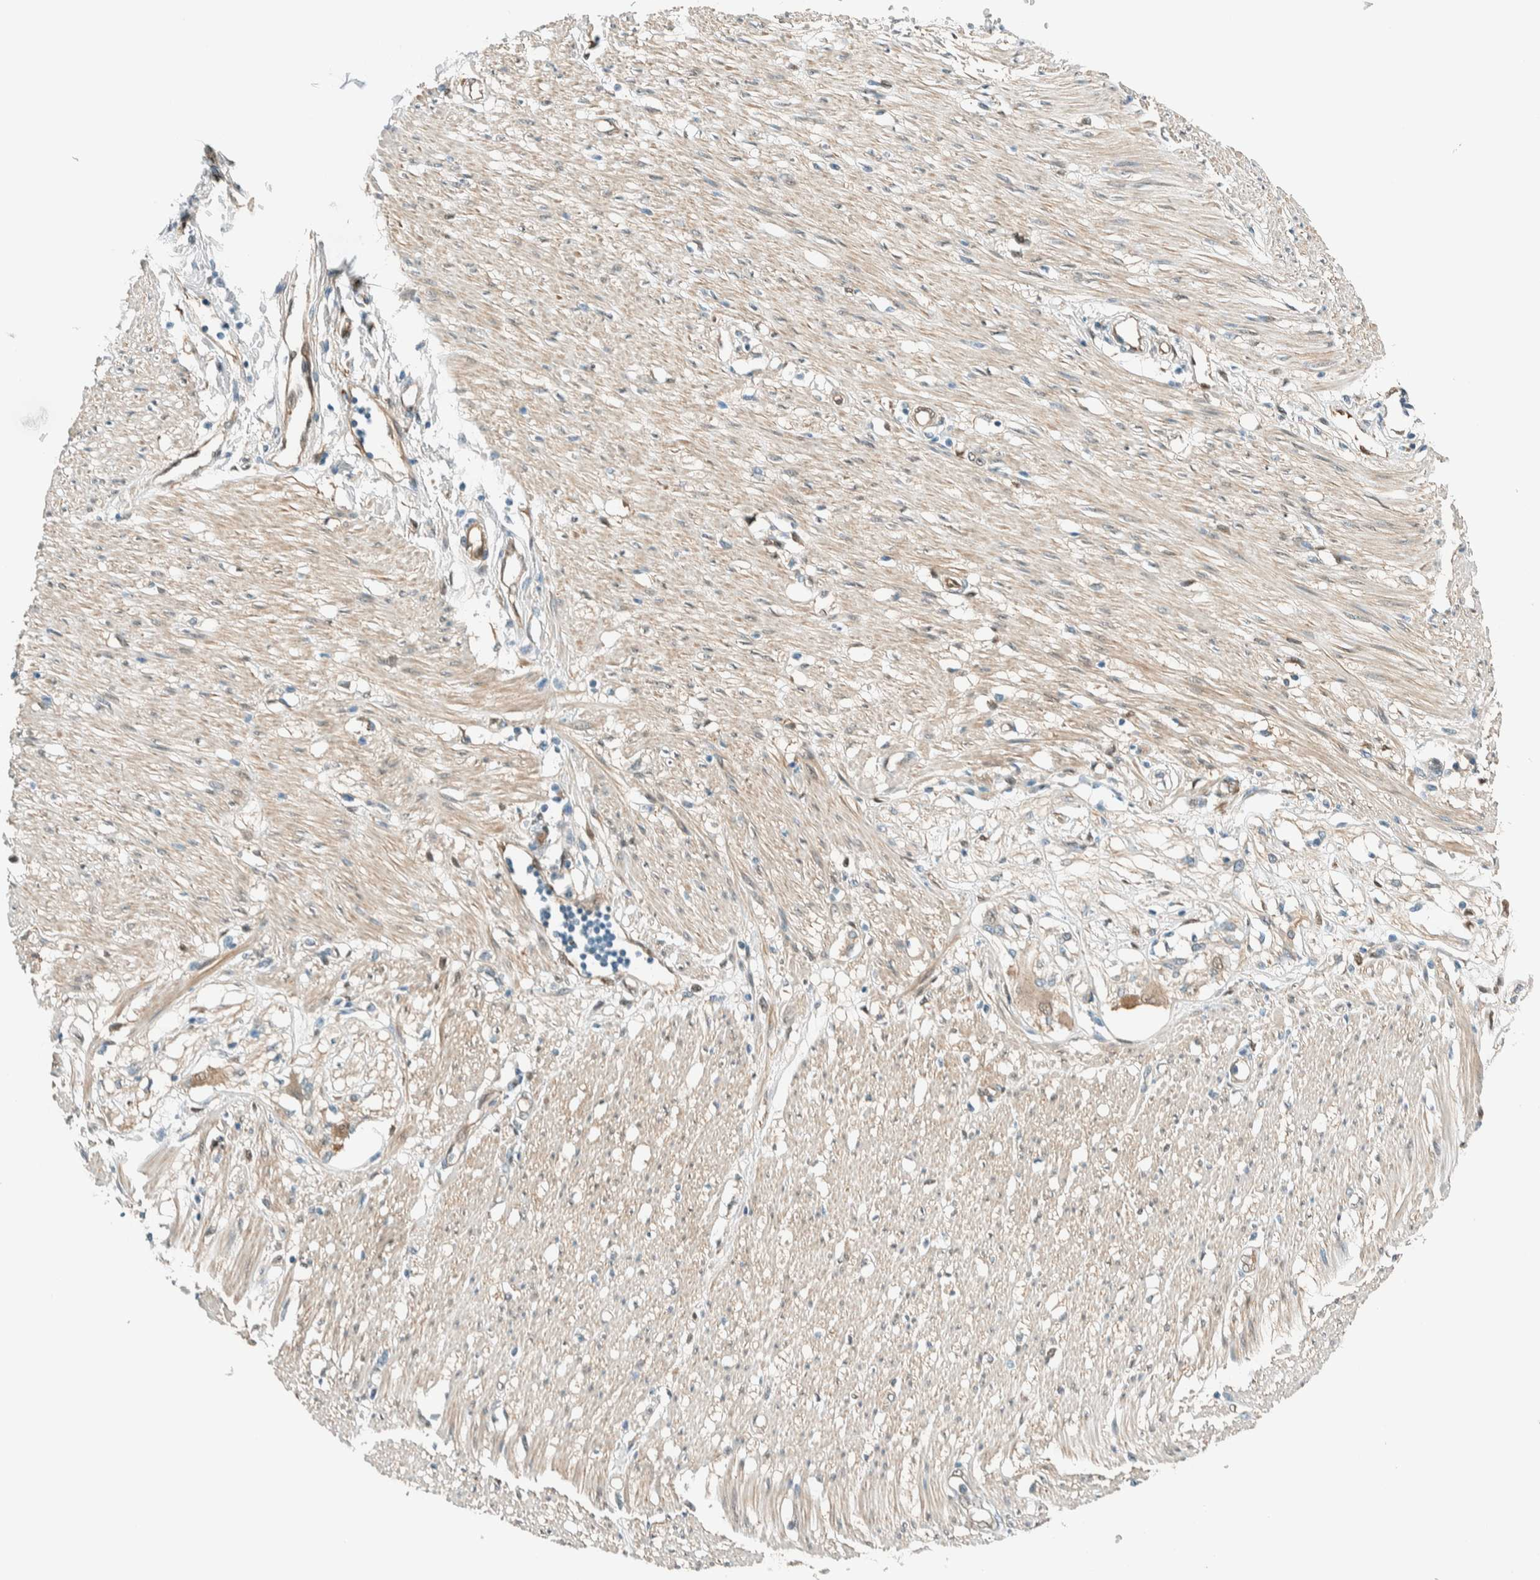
{"staining": {"intensity": "moderate", "quantity": ">75%", "location": "cytoplasmic/membranous,nuclear"}, "tissue": "soft tissue", "cell_type": "Chondrocytes", "image_type": "normal", "snomed": [{"axis": "morphology", "description": "Normal tissue, NOS"}, {"axis": "morphology", "description": "Adenocarcinoma, NOS"}, {"axis": "topography", "description": "Colon"}, {"axis": "topography", "description": "Peripheral nerve tissue"}], "caption": "Brown immunohistochemical staining in benign human soft tissue demonstrates moderate cytoplasmic/membranous,nuclear positivity in about >75% of chondrocytes. The protein is stained brown, and the nuclei are stained in blue (DAB IHC with brightfield microscopy, high magnification).", "gene": "NXN", "patient": {"sex": "male", "age": 14}}